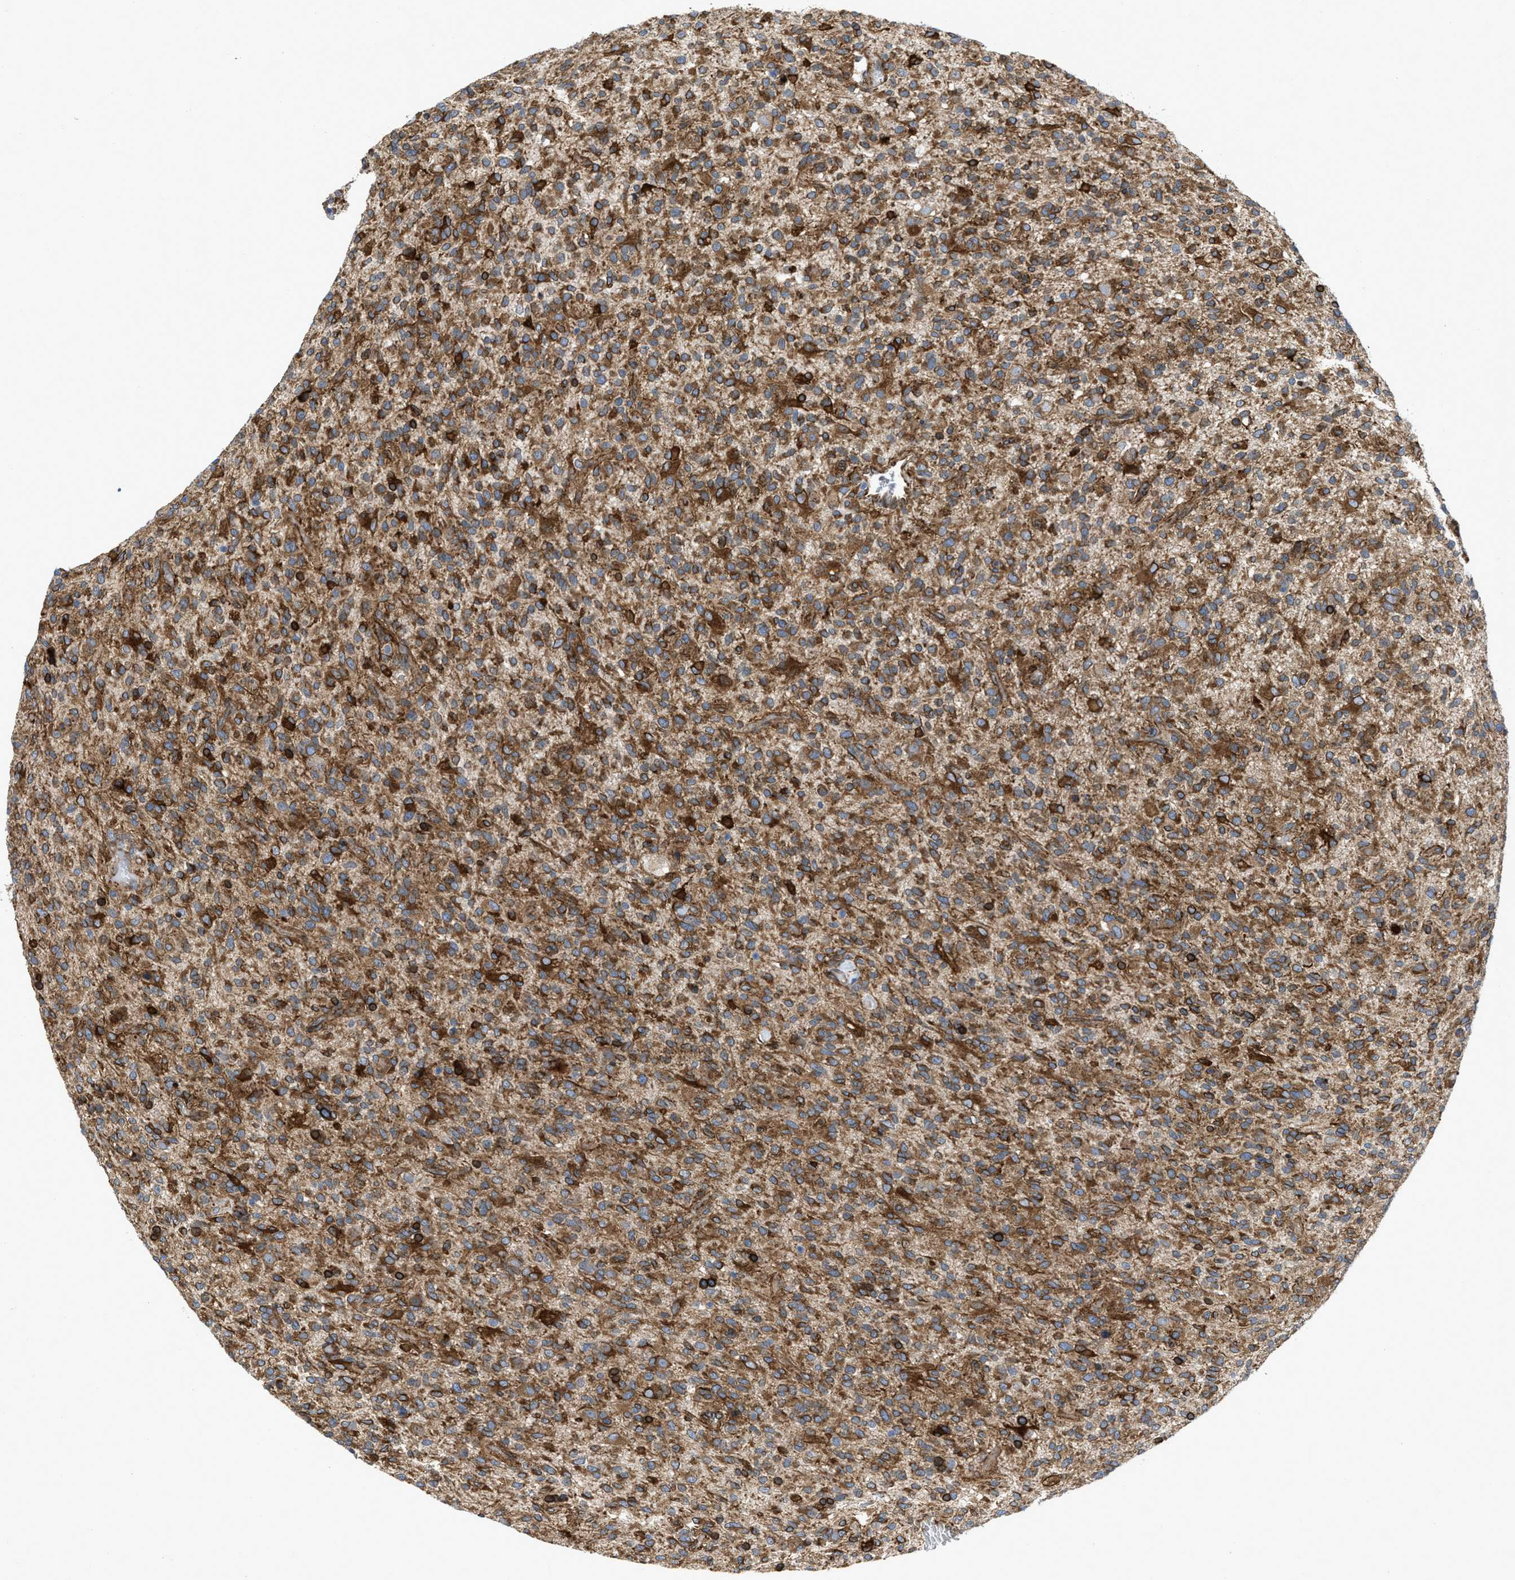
{"staining": {"intensity": "strong", "quantity": ">75%", "location": "cytoplasmic/membranous"}, "tissue": "glioma", "cell_type": "Tumor cells", "image_type": "cancer", "snomed": [{"axis": "morphology", "description": "Glioma, malignant, High grade"}, {"axis": "topography", "description": "Brain"}], "caption": "Strong cytoplasmic/membranous staining for a protein is identified in approximately >75% of tumor cells of glioma using immunohistochemistry.", "gene": "ERLIN2", "patient": {"sex": "male", "age": 71}}